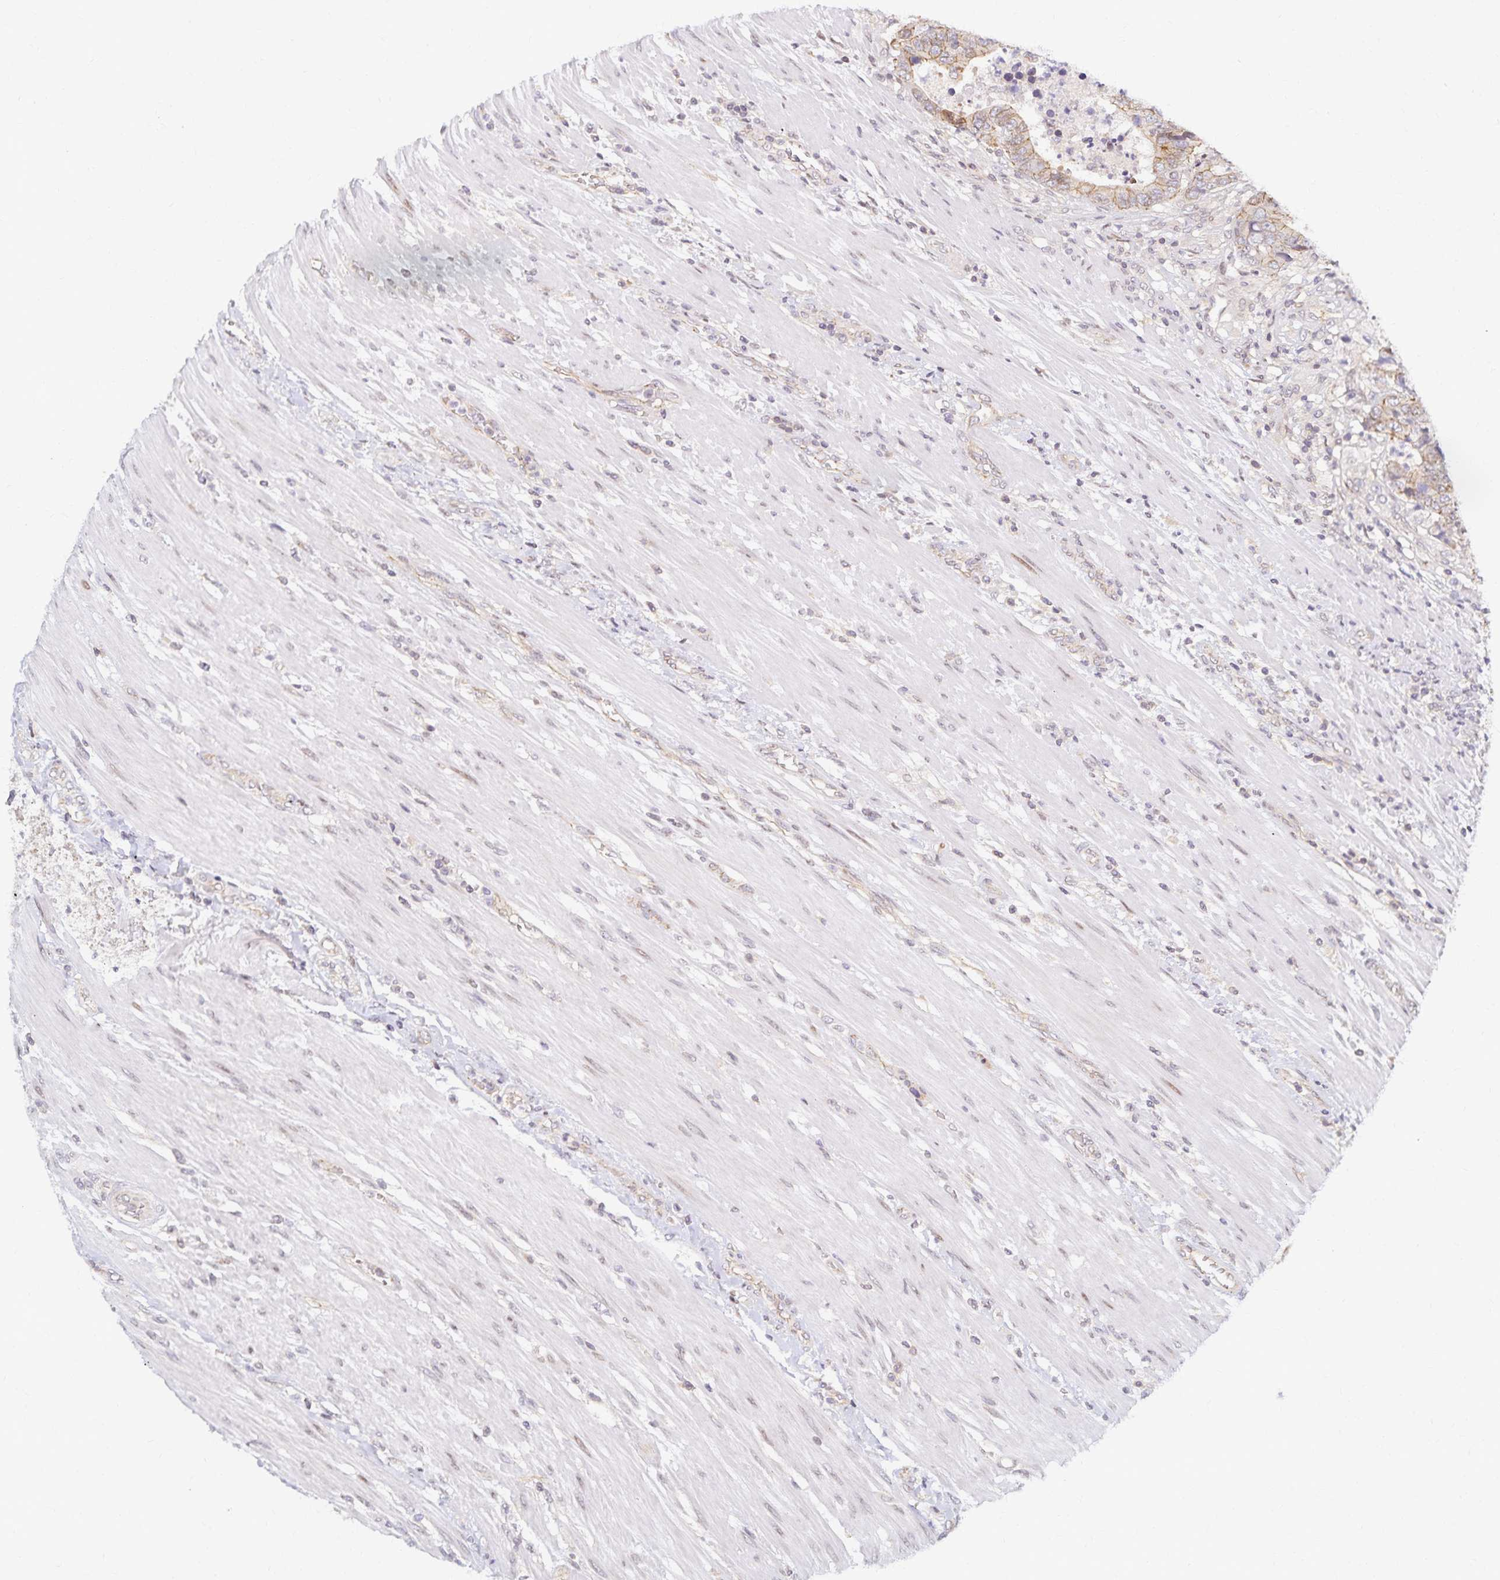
{"staining": {"intensity": "weak", "quantity": ">75%", "location": "cytoplasmic/membranous"}, "tissue": "colorectal cancer", "cell_type": "Tumor cells", "image_type": "cancer", "snomed": [{"axis": "morphology", "description": "Adenocarcinoma, NOS"}, {"axis": "topography", "description": "Colon"}], "caption": "Tumor cells reveal low levels of weak cytoplasmic/membranous positivity in about >75% of cells in colorectal adenocarcinoma. (DAB (3,3'-diaminobenzidine) IHC with brightfield microscopy, high magnification).", "gene": "RAB9B", "patient": {"sex": "female", "age": 48}}